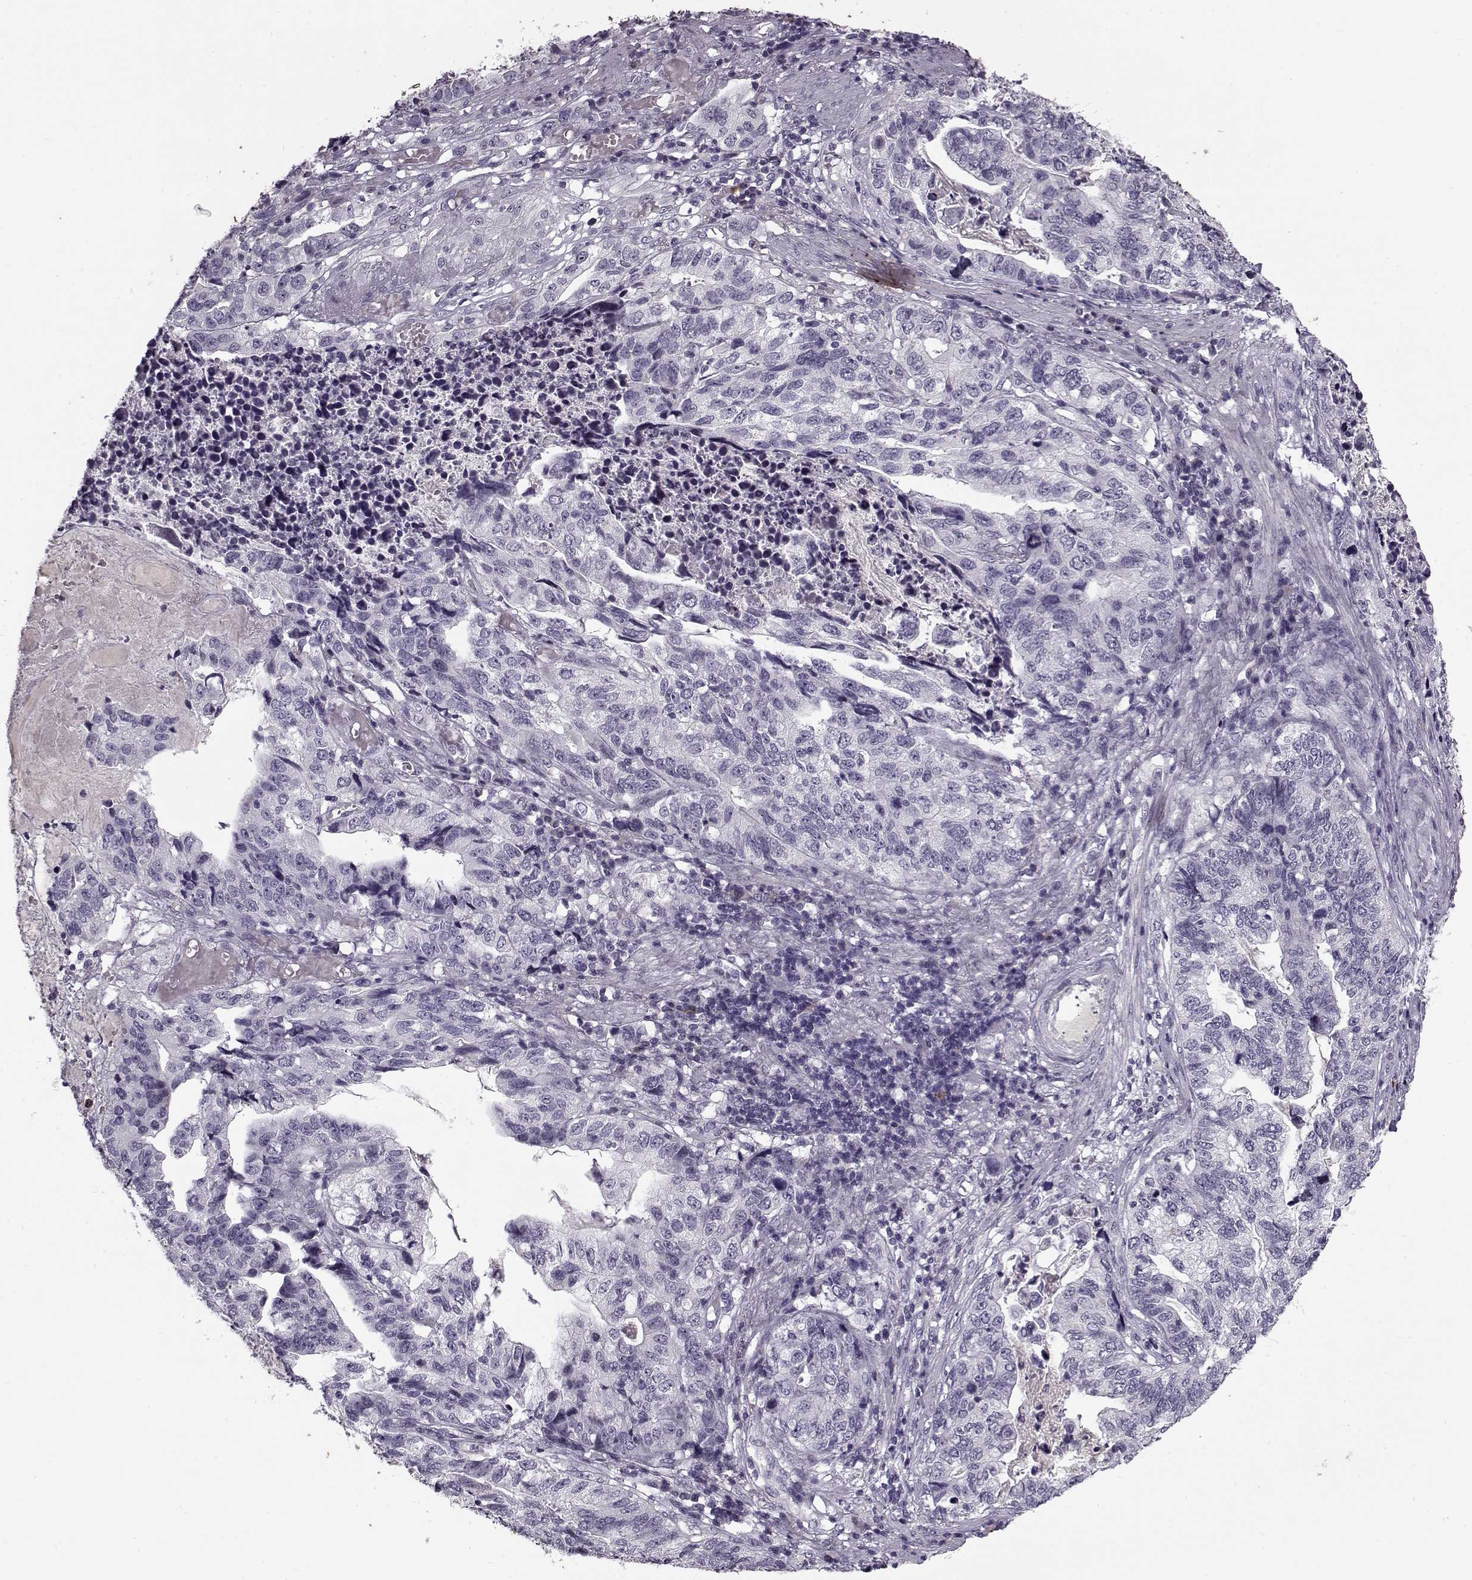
{"staining": {"intensity": "negative", "quantity": "none", "location": "none"}, "tissue": "stomach cancer", "cell_type": "Tumor cells", "image_type": "cancer", "snomed": [{"axis": "morphology", "description": "Adenocarcinoma, NOS"}, {"axis": "topography", "description": "Stomach, upper"}], "caption": "Histopathology image shows no protein positivity in tumor cells of stomach cancer (adenocarcinoma) tissue.", "gene": "KRT9", "patient": {"sex": "female", "age": 67}}